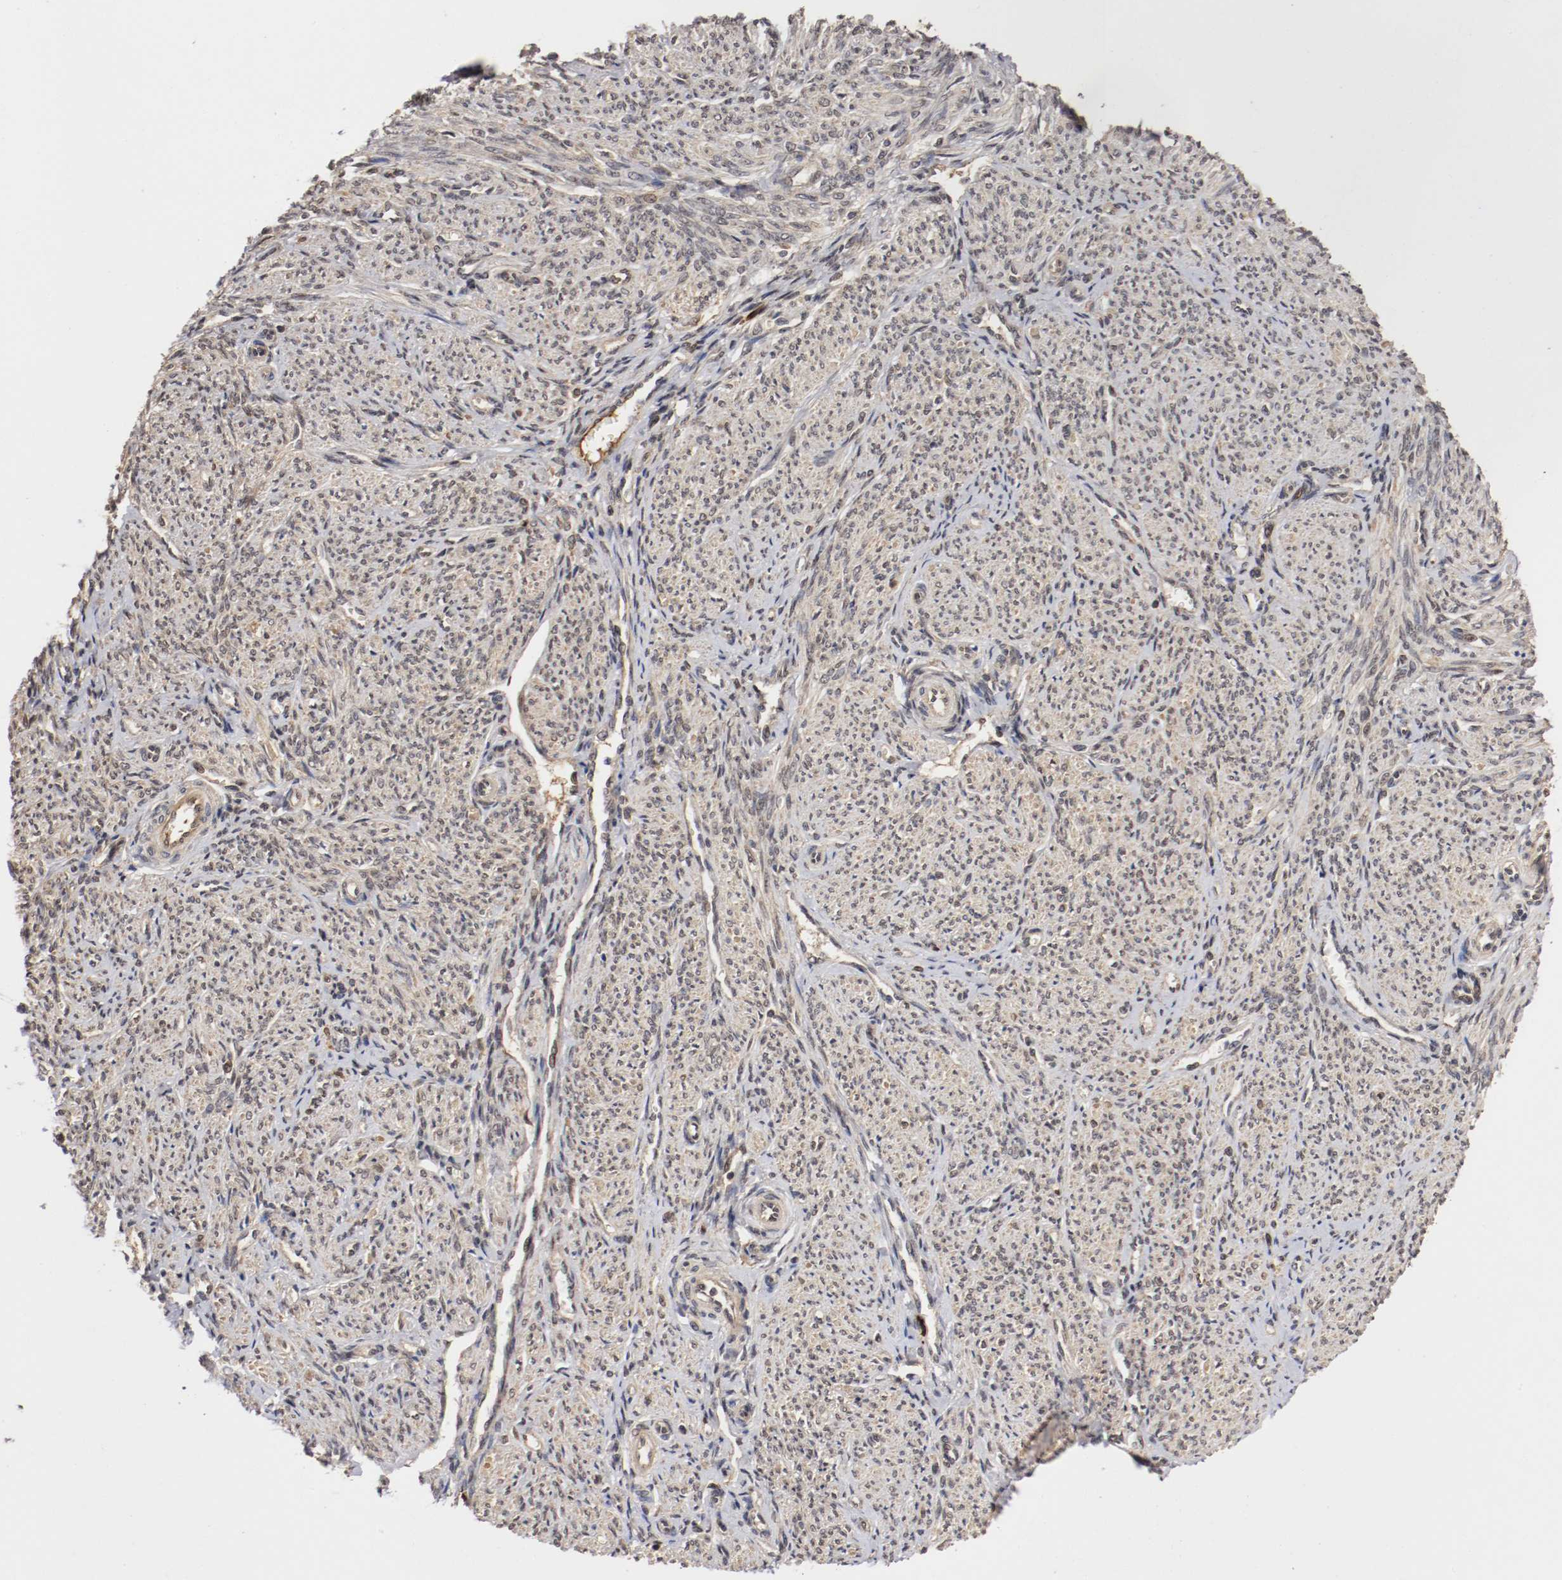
{"staining": {"intensity": "weak", "quantity": ">75%", "location": "cytoplasmic/membranous,nuclear"}, "tissue": "smooth muscle", "cell_type": "Smooth muscle cells", "image_type": "normal", "snomed": [{"axis": "morphology", "description": "Normal tissue, NOS"}, {"axis": "topography", "description": "Smooth muscle"}], "caption": "This photomicrograph exhibits normal smooth muscle stained with immunohistochemistry to label a protein in brown. The cytoplasmic/membranous,nuclear of smooth muscle cells show weak positivity for the protein. Nuclei are counter-stained blue.", "gene": "DNMT3B", "patient": {"sex": "female", "age": 65}}